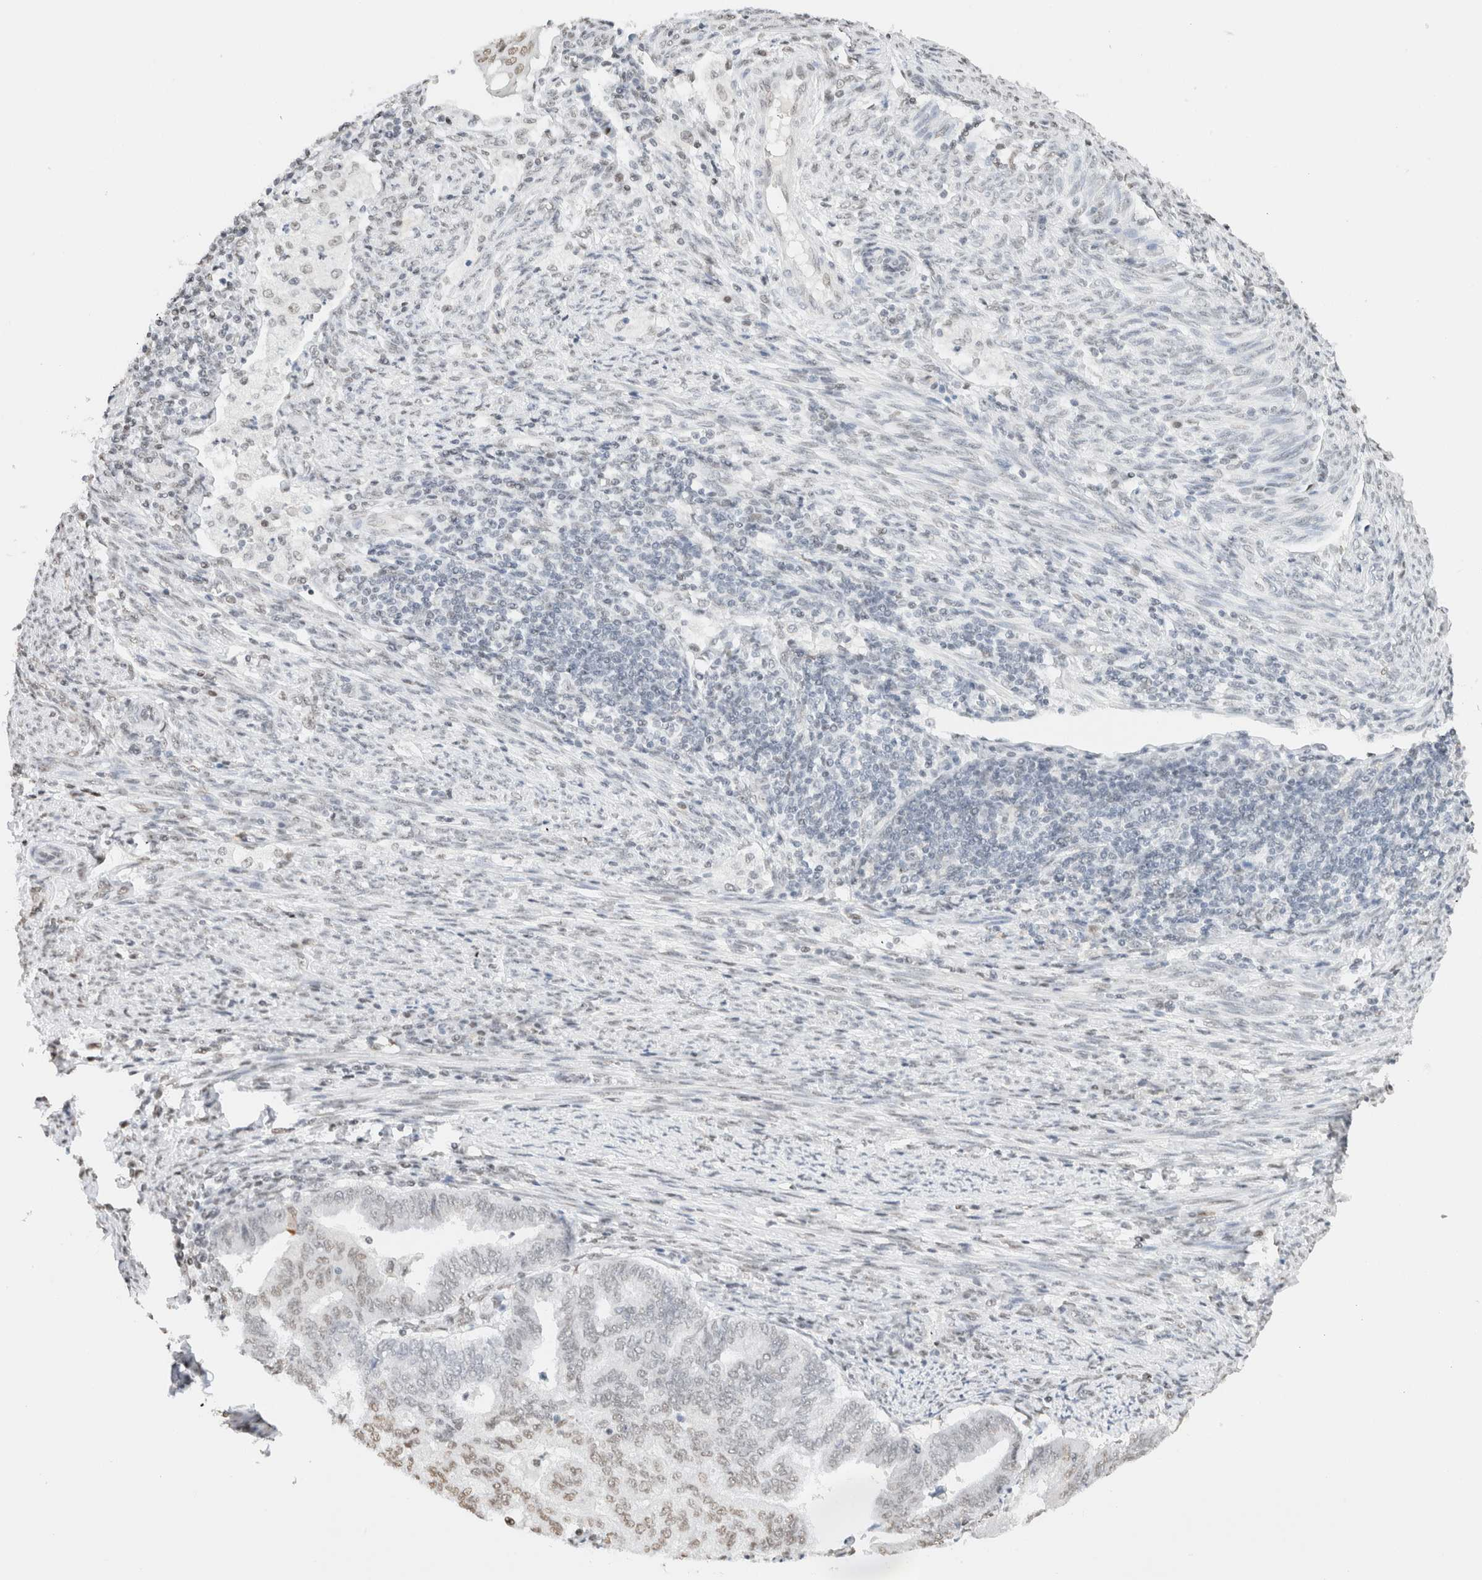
{"staining": {"intensity": "weak", "quantity": "<25%", "location": "nuclear"}, "tissue": "endometrial cancer", "cell_type": "Tumor cells", "image_type": "cancer", "snomed": [{"axis": "morphology", "description": "Polyp, NOS"}, {"axis": "morphology", "description": "Adenocarcinoma, NOS"}, {"axis": "morphology", "description": "Adenoma, NOS"}, {"axis": "topography", "description": "Endometrium"}], "caption": "The histopathology image reveals no staining of tumor cells in endometrial adenoma. (DAB immunohistochemistry with hematoxylin counter stain).", "gene": "SUPT3H", "patient": {"sex": "female", "age": 79}}